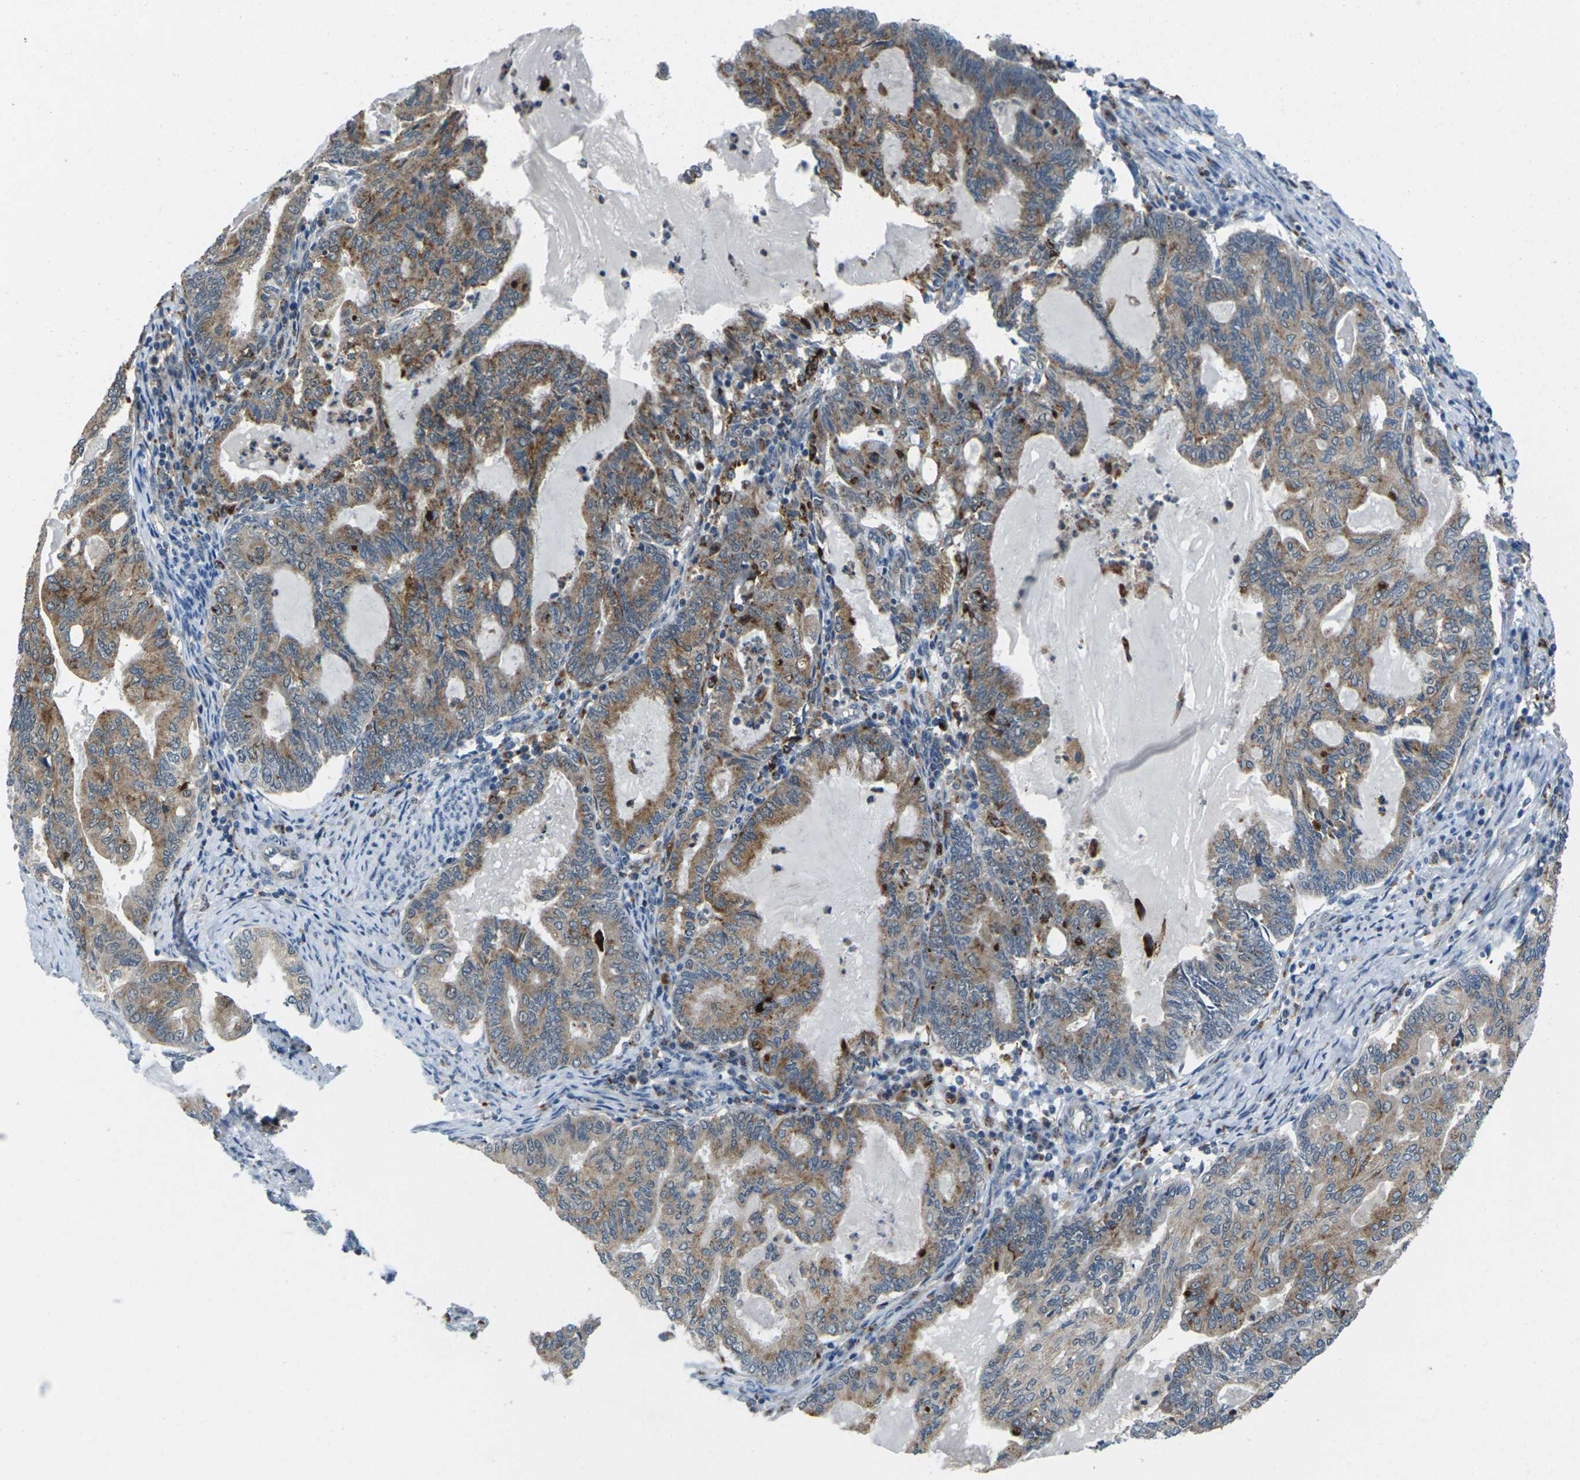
{"staining": {"intensity": "moderate", "quantity": ">75%", "location": "cytoplasmic/membranous"}, "tissue": "endometrial cancer", "cell_type": "Tumor cells", "image_type": "cancer", "snomed": [{"axis": "morphology", "description": "Adenocarcinoma, NOS"}, {"axis": "topography", "description": "Endometrium"}], "caption": "Human endometrial adenocarcinoma stained for a protein (brown) reveals moderate cytoplasmic/membranous positive positivity in approximately >75% of tumor cells.", "gene": "SLC31A2", "patient": {"sex": "female", "age": 86}}